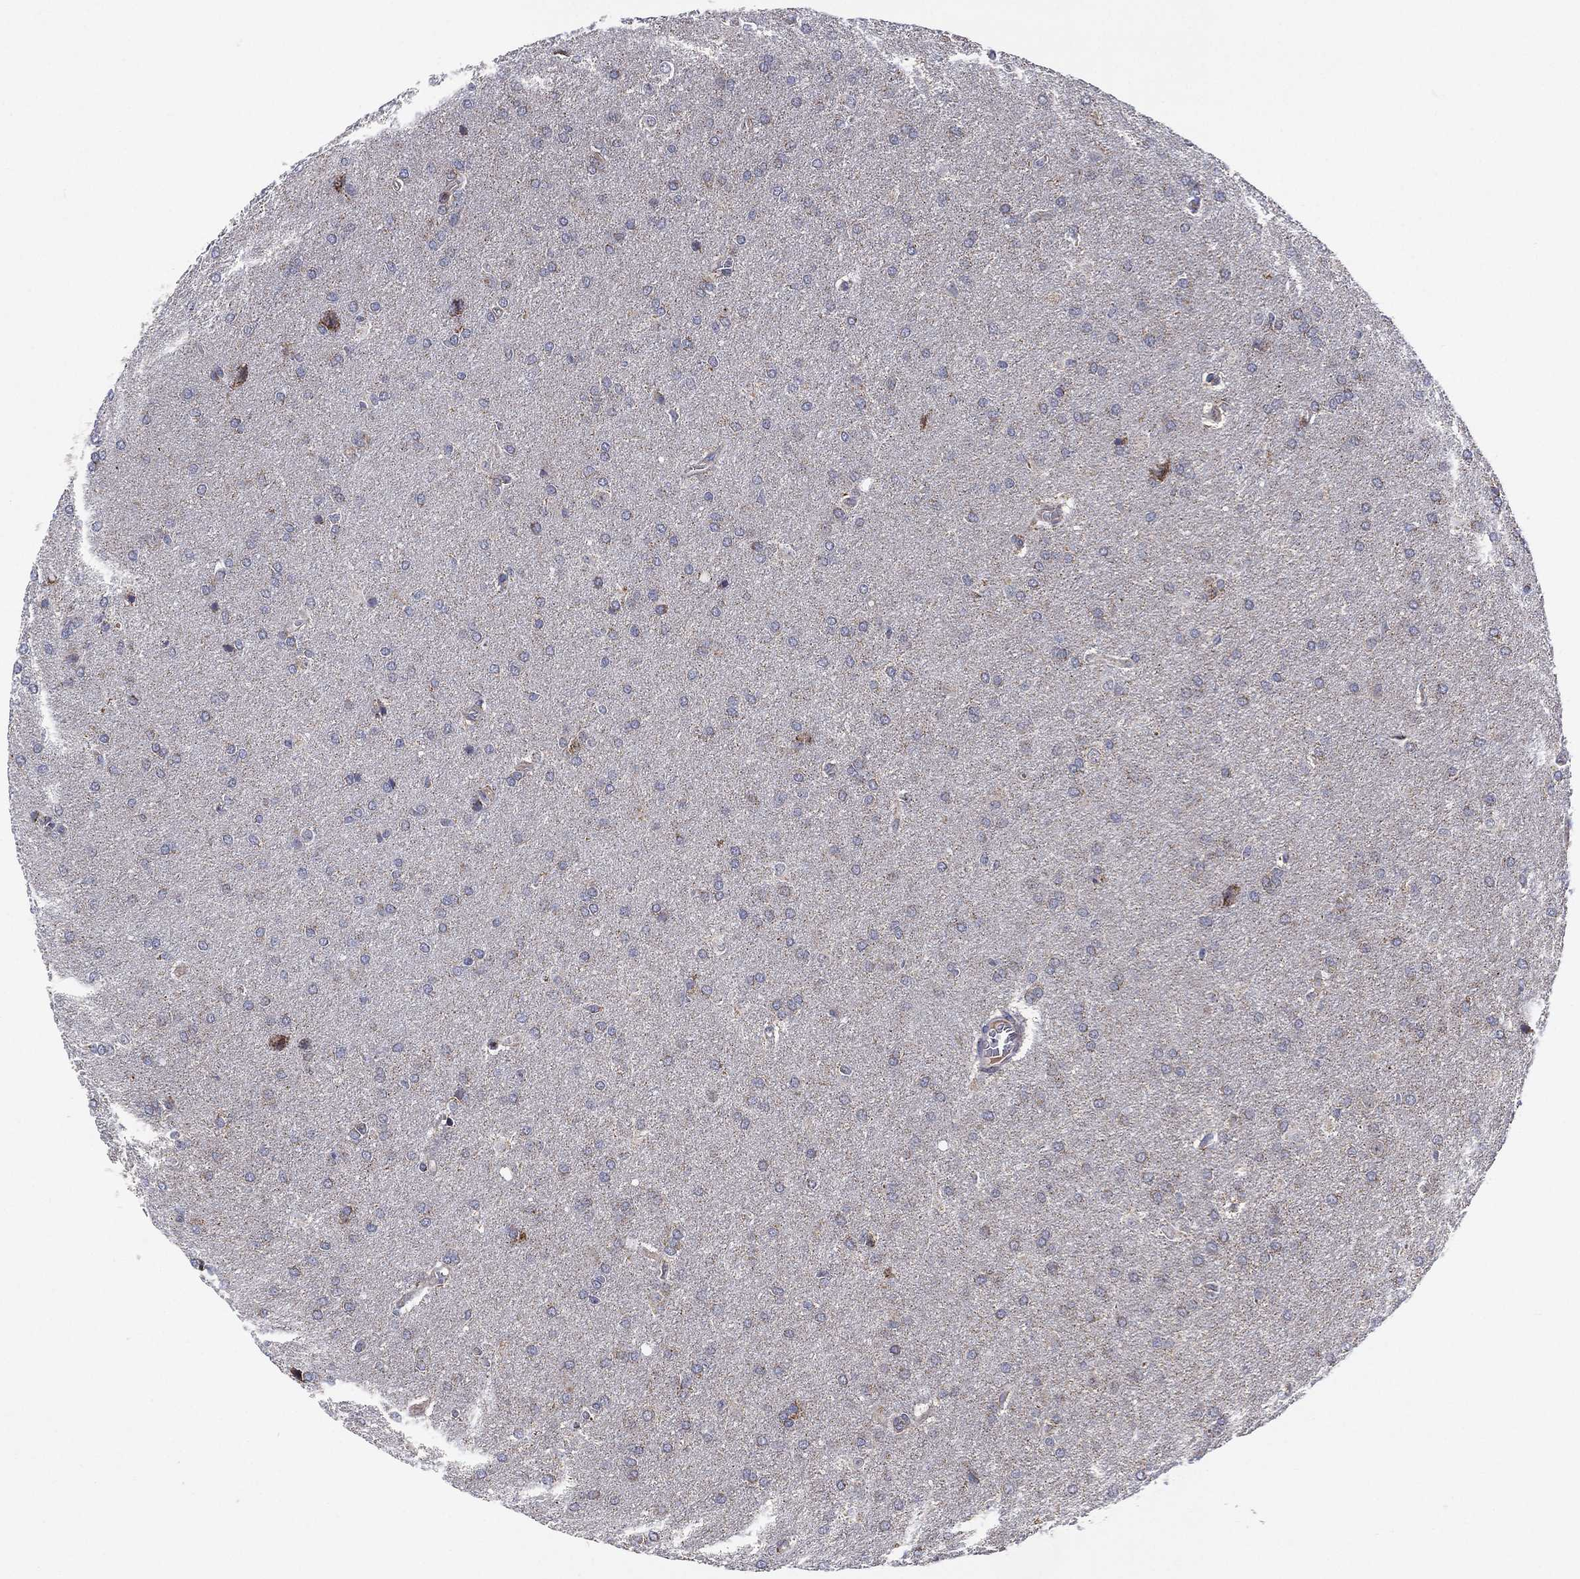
{"staining": {"intensity": "negative", "quantity": "none", "location": "none"}, "tissue": "glioma", "cell_type": "Tumor cells", "image_type": "cancer", "snomed": [{"axis": "morphology", "description": "Glioma, malignant, Low grade"}, {"axis": "topography", "description": "Brain"}], "caption": "This is an immunohistochemistry histopathology image of human malignant low-grade glioma. There is no staining in tumor cells.", "gene": "PPP2R5A", "patient": {"sex": "female", "age": 32}}